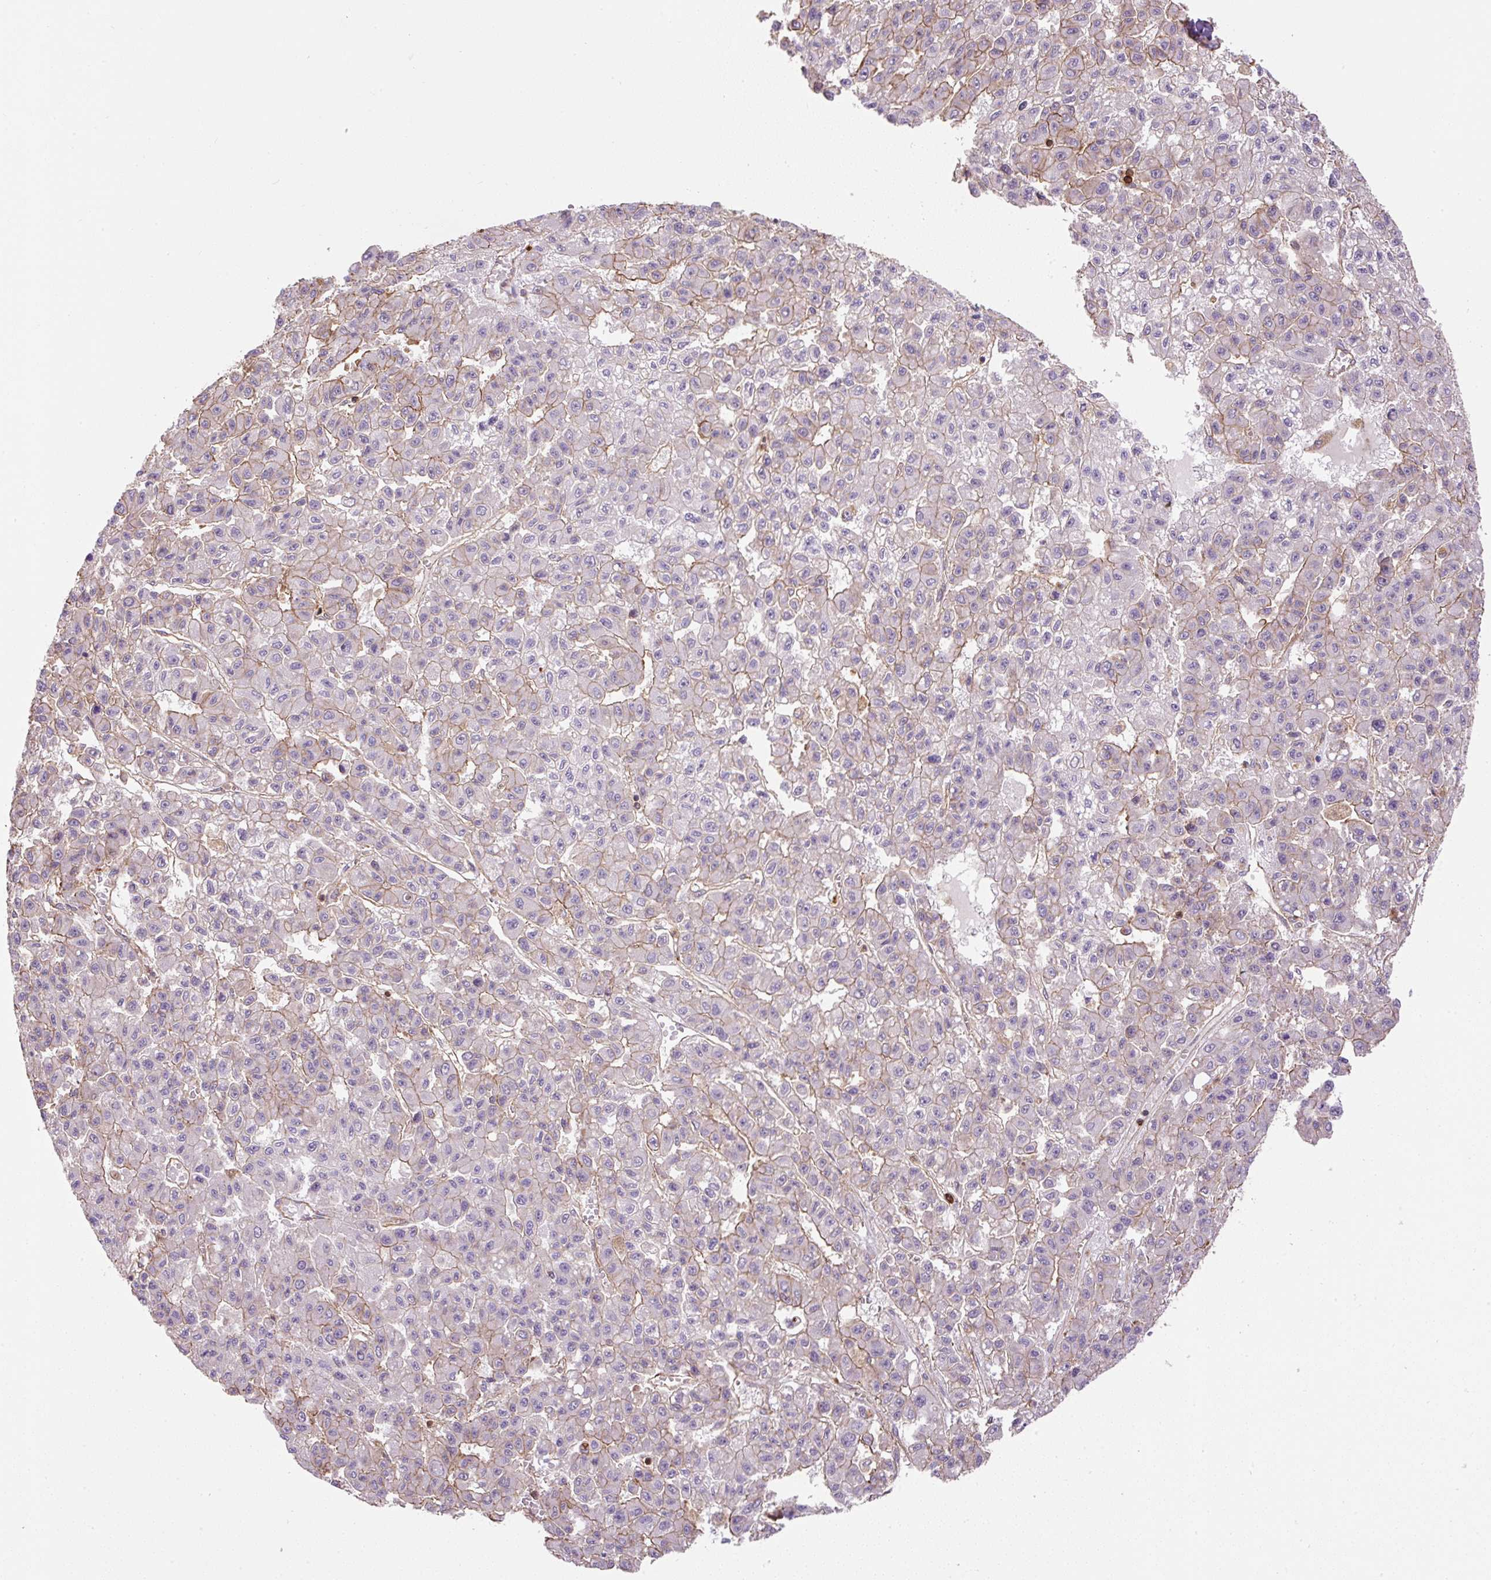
{"staining": {"intensity": "moderate", "quantity": "25%-75%", "location": "cytoplasmic/membranous"}, "tissue": "liver cancer", "cell_type": "Tumor cells", "image_type": "cancer", "snomed": [{"axis": "morphology", "description": "Carcinoma, Hepatocellular, NOS"}, {"axis": "topography", "description": "Liver"}], "caption": "High-power microscopy captured an immunohistochemistry (IHC) micrograph of hepatocellular carcinoma (liver), revealing moderate cytoplasmic/membranous staining in approximately 25%-75% of tumor cells.", "gene": "B3GALT5", "patient": {"sex": "male", "age": 70}}